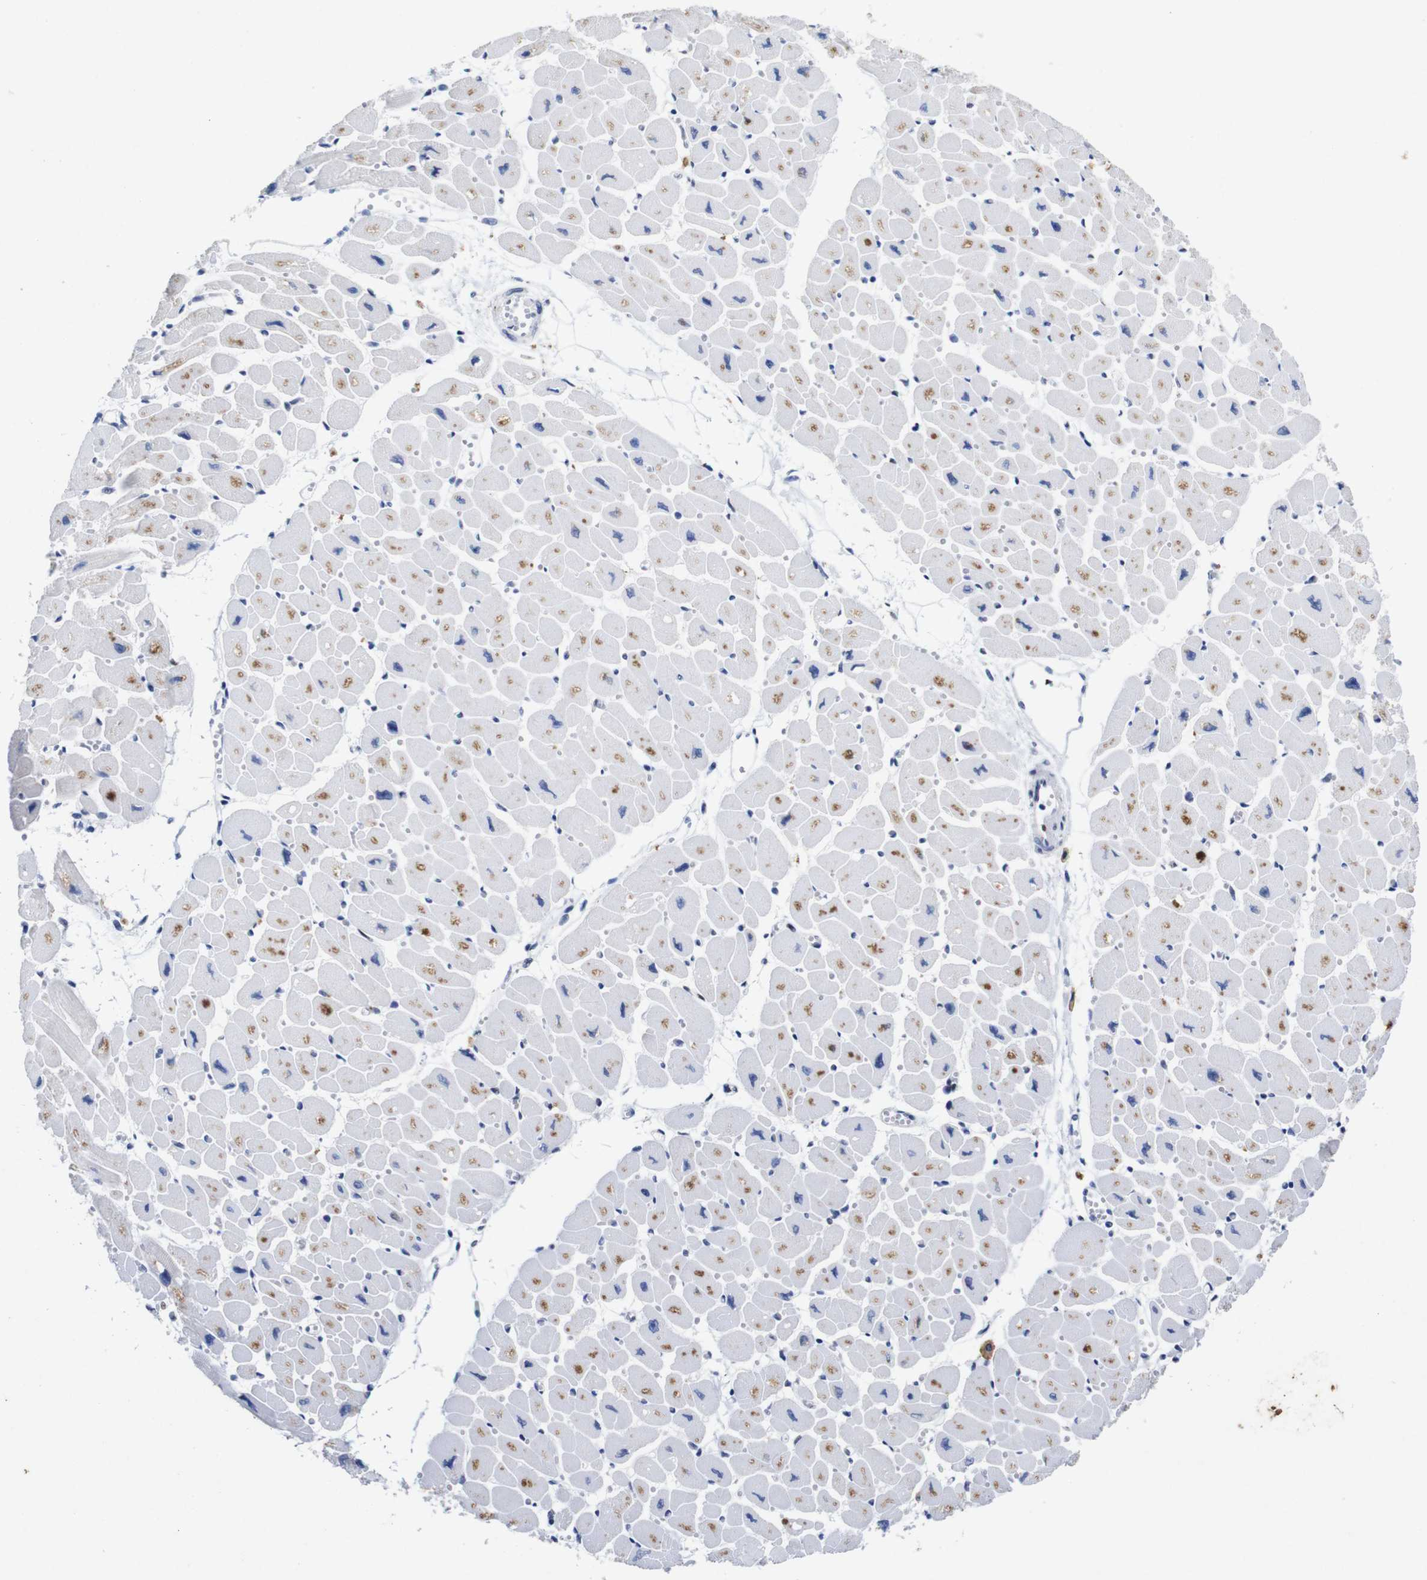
{"staining": {"intensity": "moderate", "quantity": "<25%", "location": "cytoplasmic/membranous"}, "tissue": "heart muscle", "cell_type": "Cardiomyocytes", "image_type": "normal", "snomed": [{"axis": "morphology", "description": "Normal tissue, NOS"}, {"axis": "topography", "description": "Heart"}], "caption": "Approximately <25% of cardiomyocytes in normal heart muscle reveal moderate cytoplasmic/membranous protein positivity as visualized by brown immunohistochemical staining.", "gene": "FOSL2", "patient": {"sex": "female", "age": 54}}